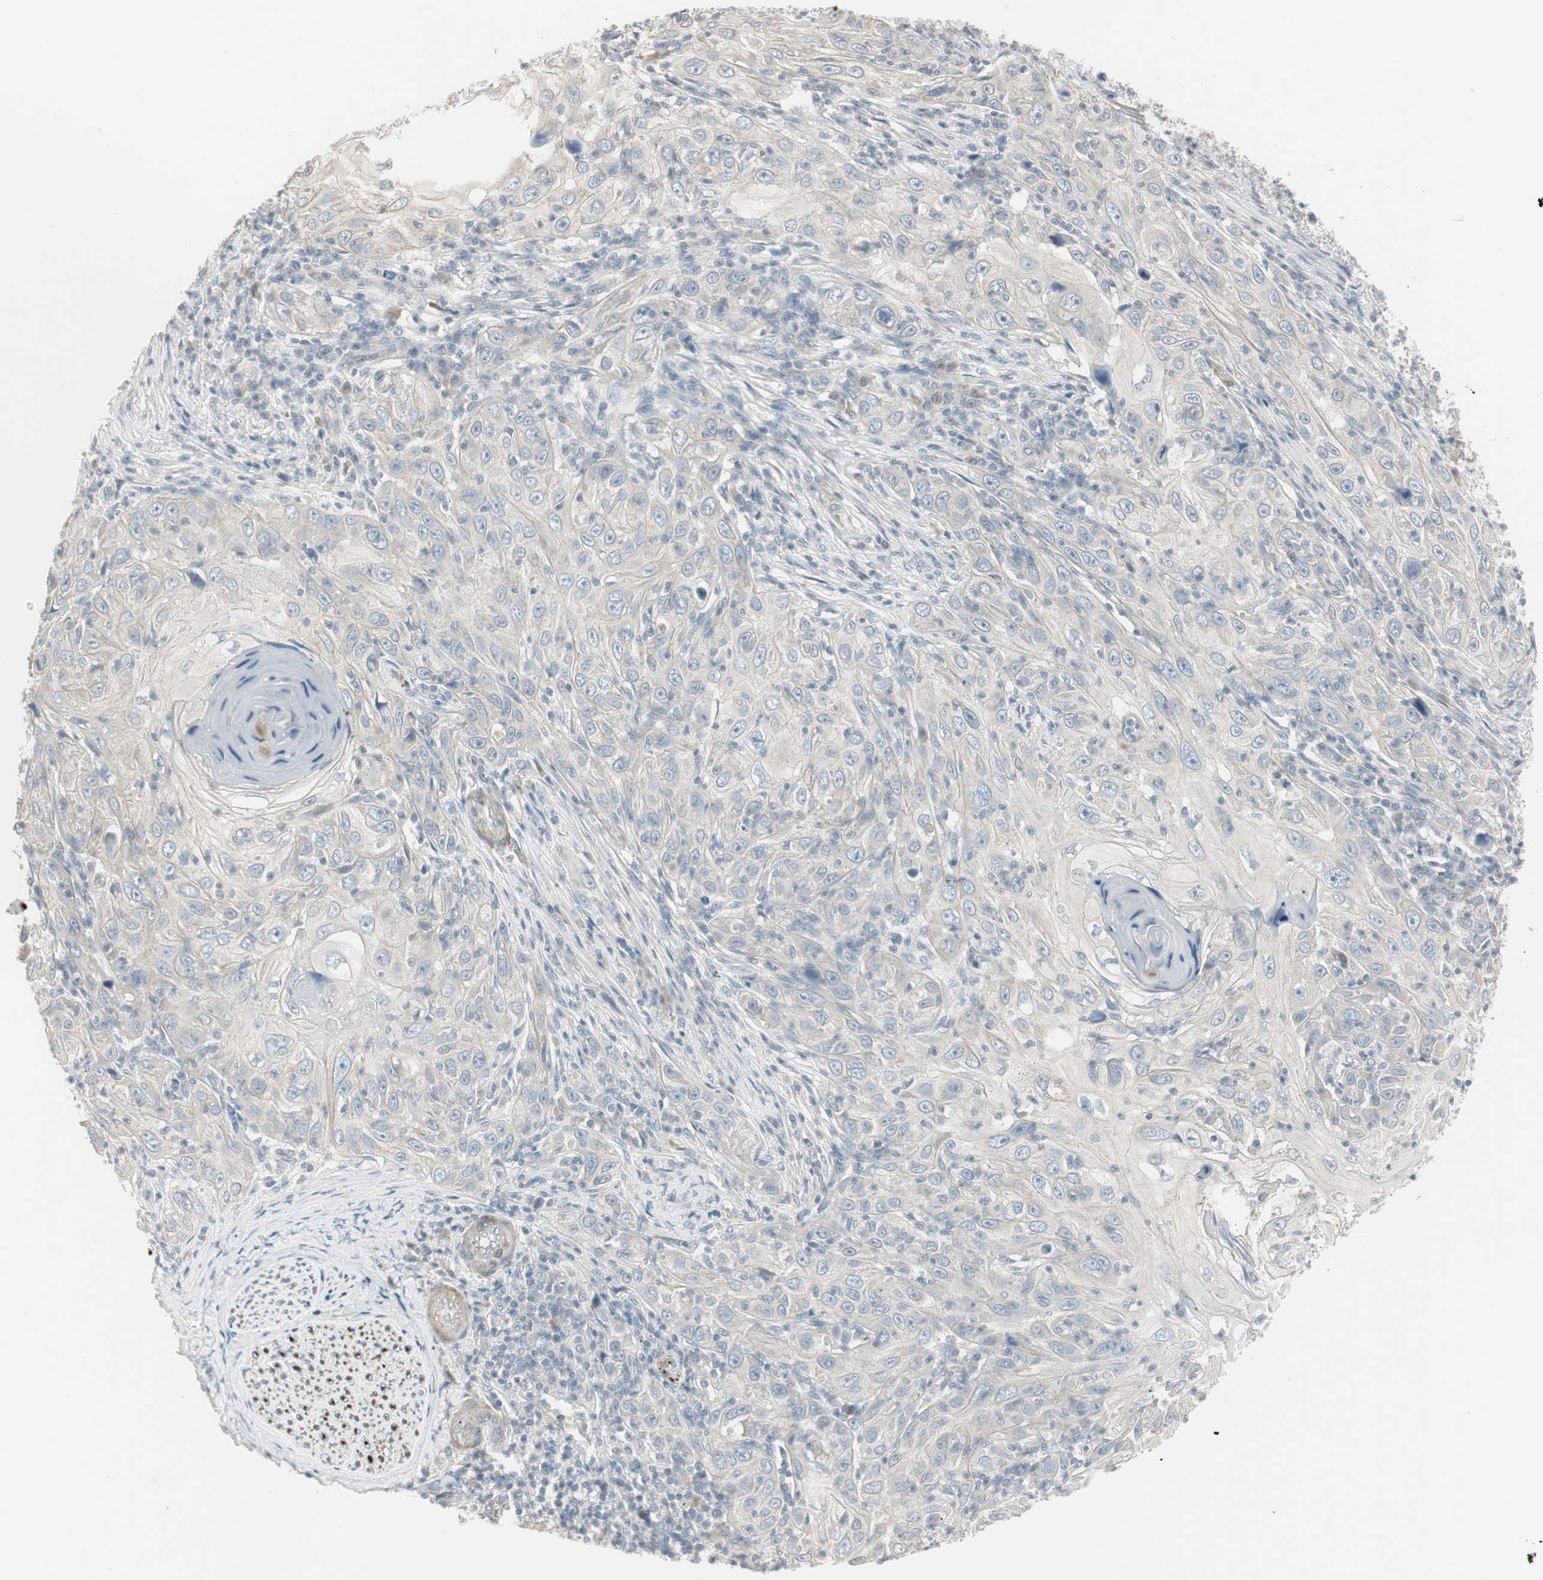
{"staining": {"intensity": "negative", "quantity": "none", "location": "none"}, "tissue": "skin cancer", "cell_type": "Tumor cells", "image_type": "cancer", "snomed": [{"axis": "morphology", "description": "Squamous cell carcinoma, NOS"}, {"axis": "topography", "description": "Skin"}], "caption": "The IHC micrograph has no significant expression in tumor cells of skin squamous cell carcinoma tissue. The staining was performed using DAB (3,3'-diaminobenzidine) to visualize the protein expression in brown, while the nuclei were stained in blue with hematoxylin (Magnification: 20x).", "gene": "DMPK", "patient": {"sex": "female", "age": 88}}